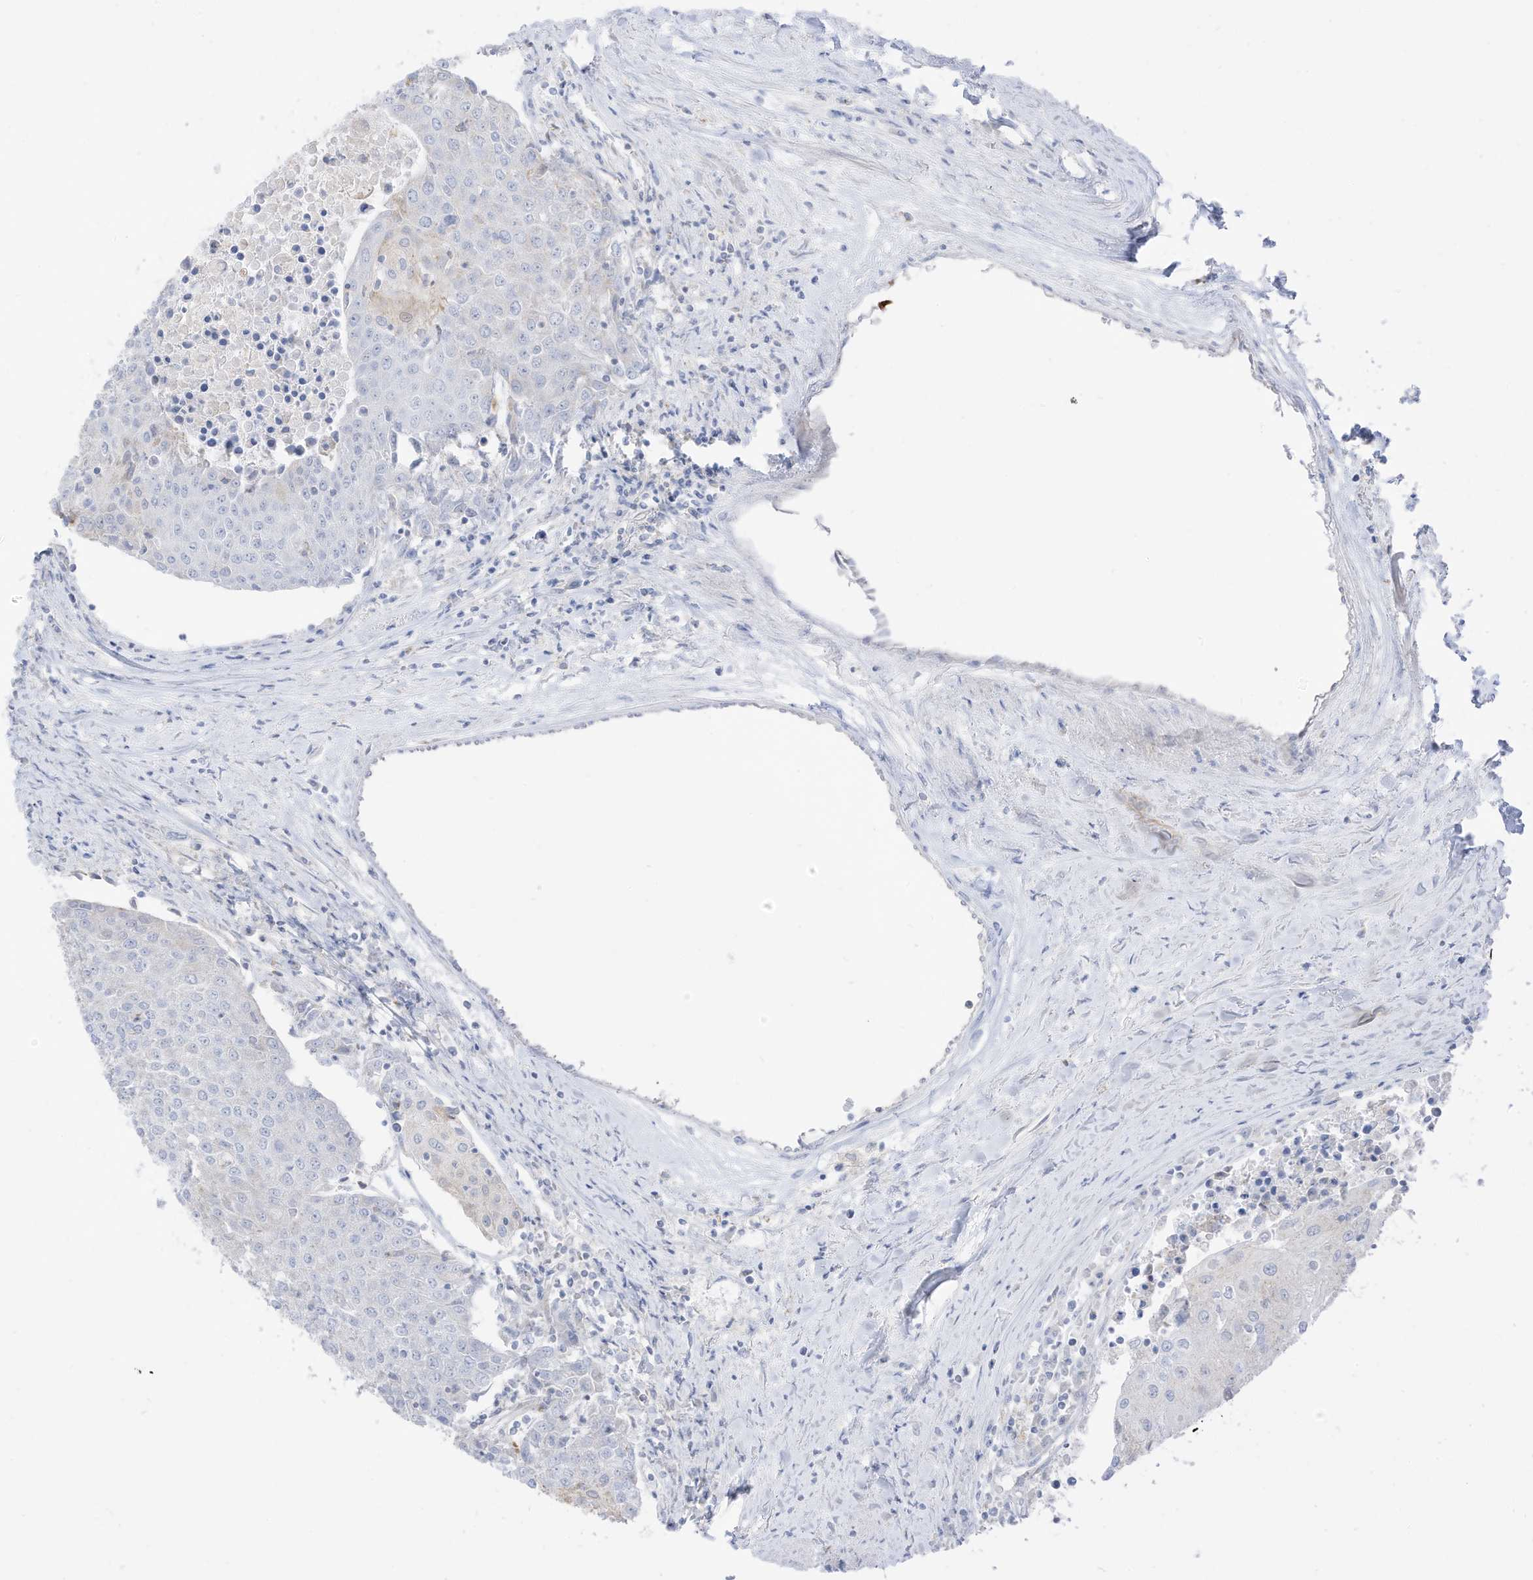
{"staining": {"intensity": "negative", "quantity": "none", "location": "none"}, "tissue": "urothelial cancer", "cell_type": "Tumor cells", "image_type": "cancer", "snomed": [{"axis": "morphology", "description": "Urothelial carcinoma, High grade"}, {"axis": "topography", "description": "Urinary bladder"}], "caption": "Immunohistochemical staining of high-grade urothelial carcinoma demonstrates no significant positivity in tumor cells.", "gene": "ETHE1", "patient": {"sex": "female", "age": 85}}